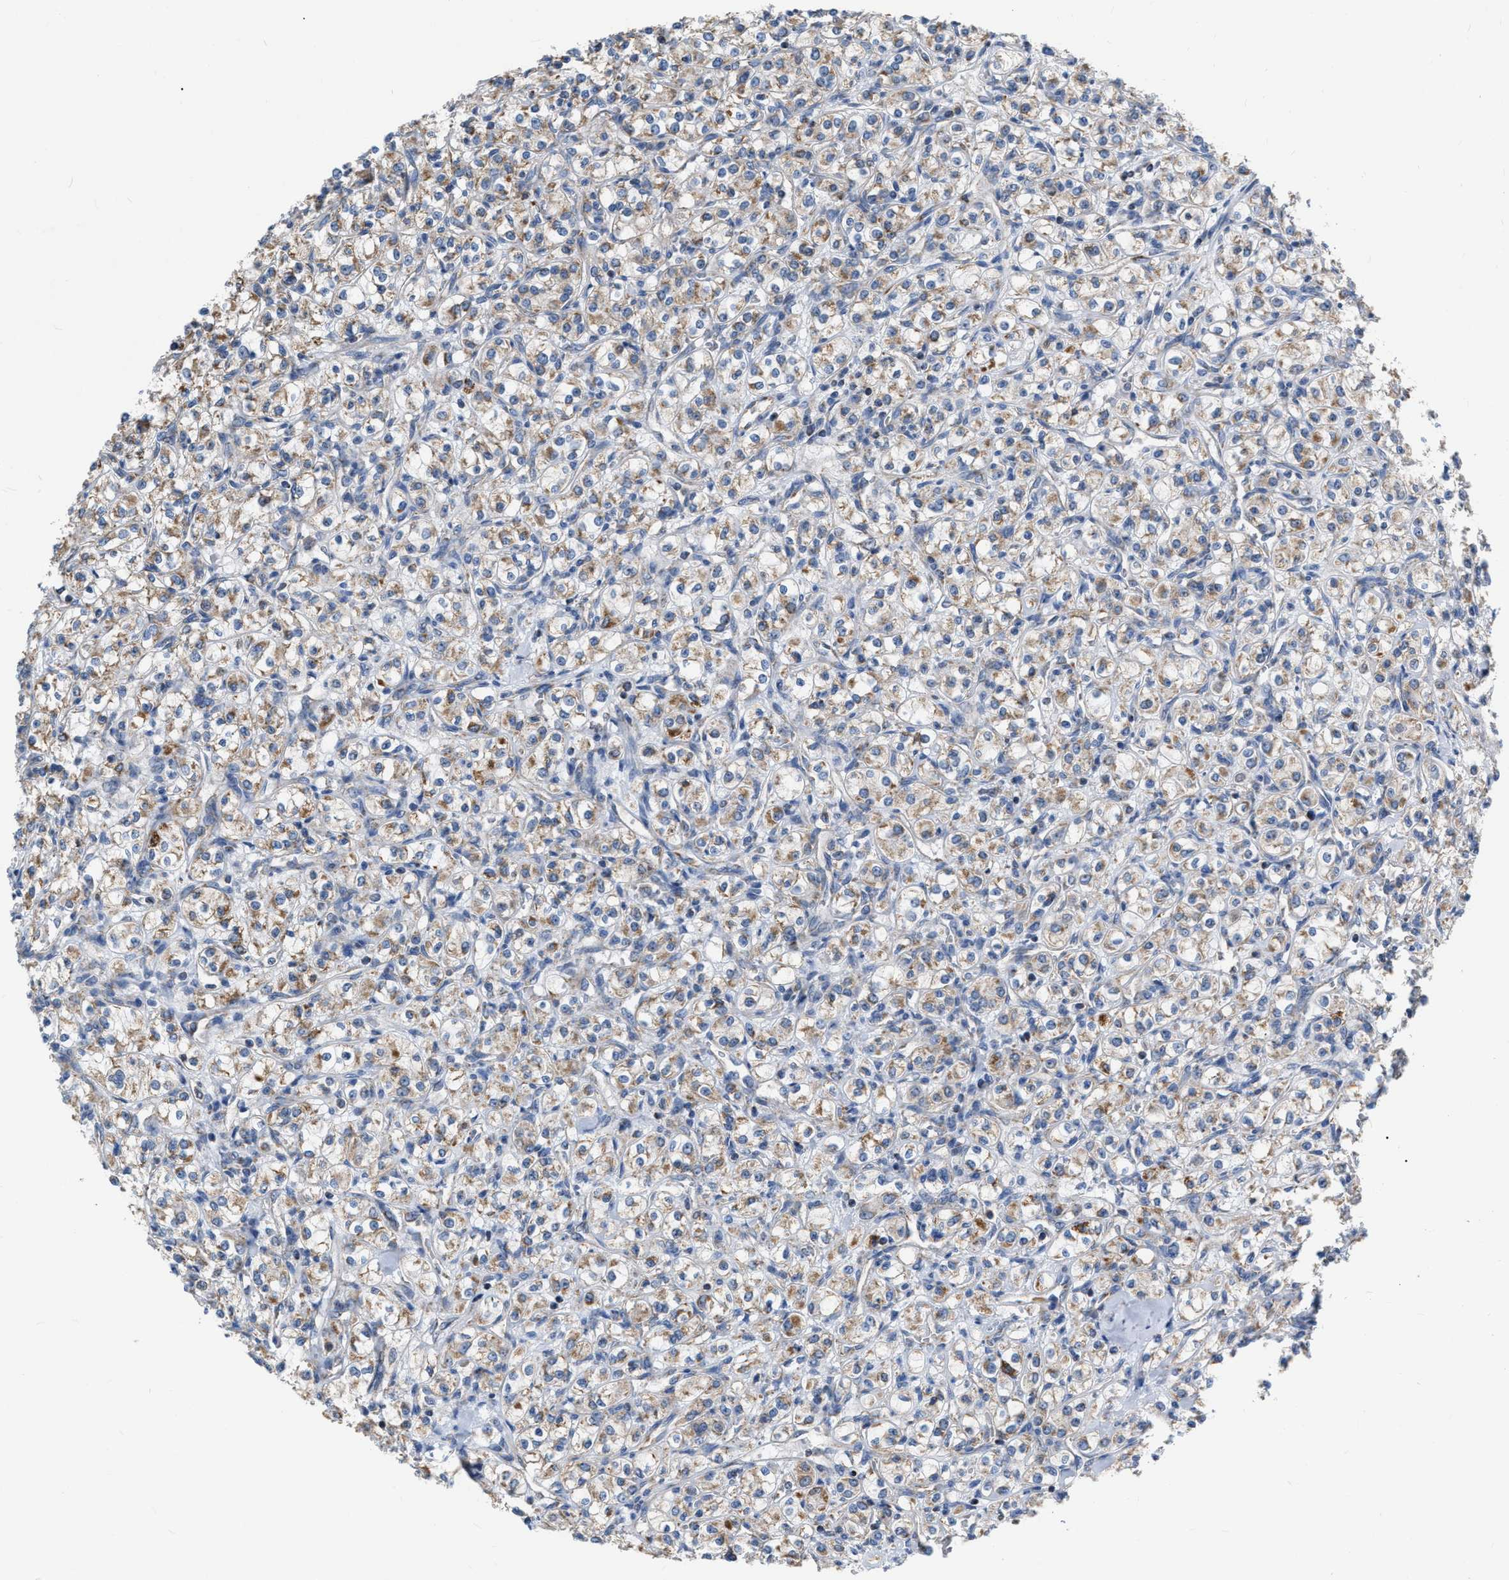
{"staining": {"intensity": "moderate", "quantity": ">75%", "location": "cytoplasmic/membranous"}, "tissue": "renal cancer", "cell_type": "Tumor cells", "image_type": "cancer", "snomed": [{"axis": "morphology", "description": "Adenocarcinoma, NOS"}, {"axis": "topography", "description": "Kidney"}], "caption": "DAB immunohistochemical staining of human adenocarcinoma (renal) displays moderate cytoplasmic/membranous protein staining in about >75% of tumor cells.", "gene": "DDX56", "patient": {"sex": "male", "age": 77}}